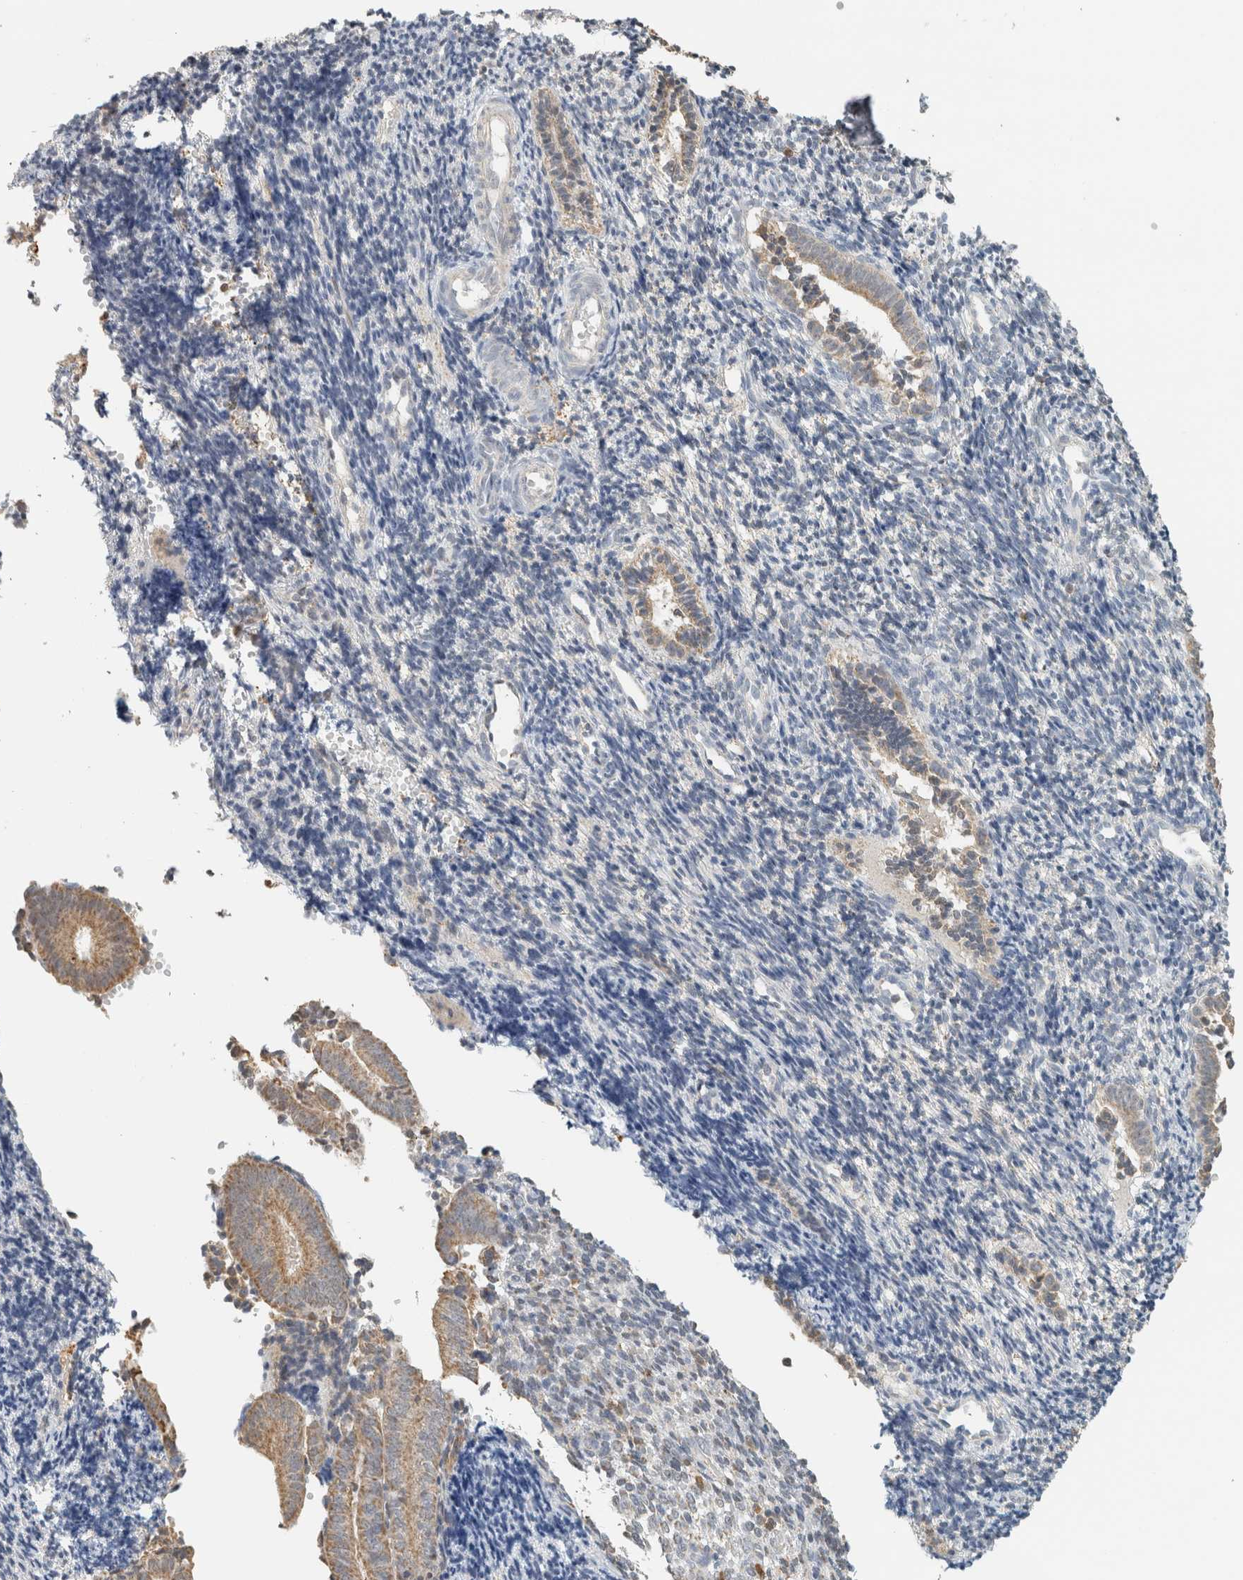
{"staining": {"intensity": "weak", "quantity": "25%-75%", "location": "cytoplasmic/membranous"}, "tissue": "endometrium", "cell_type": "Cells in endometrial stroma", "image_type": "normal", "snomed": [{"axis": "morphology", "description": "Normal tissue, NOS"}, {"axis": "topography", "description": "Uterus"}, {"axis": "topography", "description": "Endometrium"}], "caption": "DAB (3,3'-diaminobenzidine) immunohistochemical staining of unremarkable endometrium demonstrates weak cytoplasmic/membranous protein expression in about 25%-75% of cells in endometrial stroma.", "gene": "CAPG", "patient": {"sex": "female", "age": 33}}